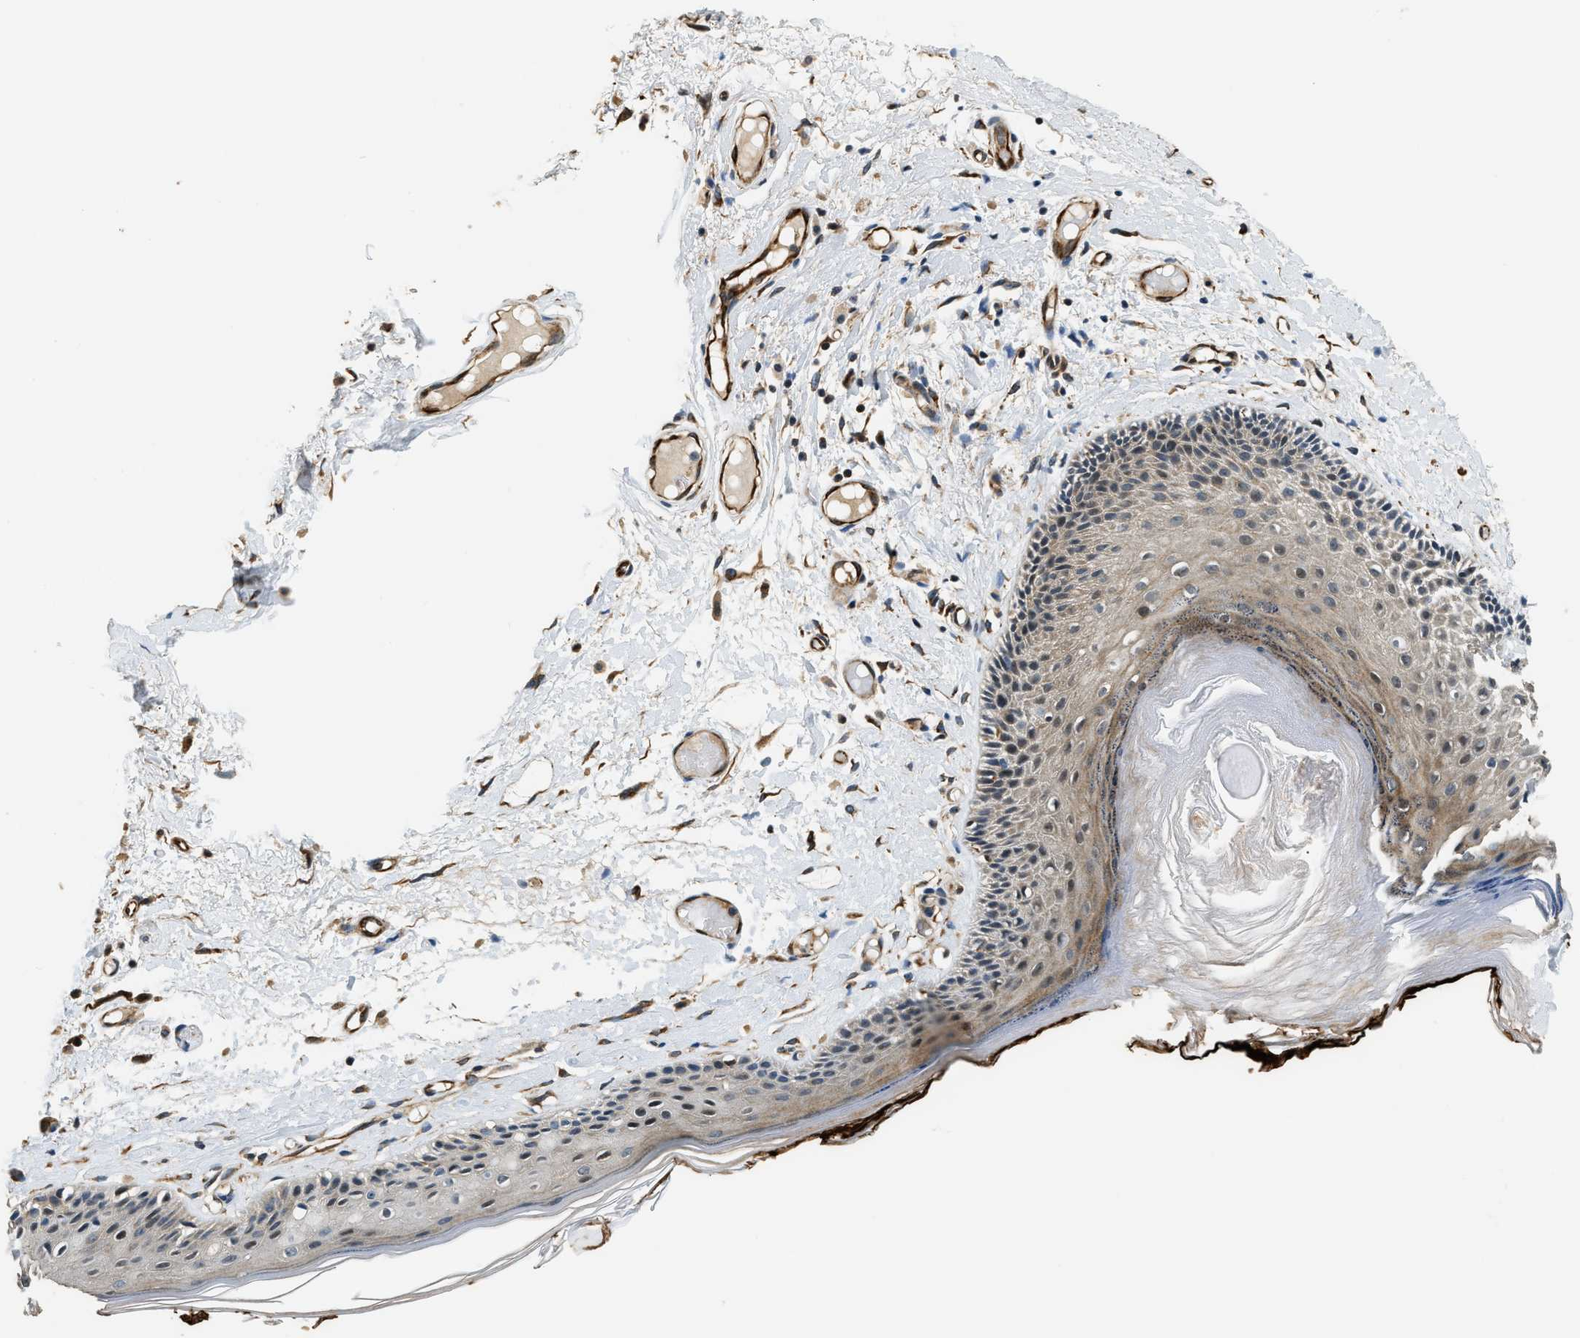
{"staining": {"intensity": "moderate", "quantity": "25%-75%", "location": "cytoplasmic/membranous"}, "tissue": "skin", "cell_type": "Epidermal cells", "image_type": "normal", "snomed": [{"axis": "morphology", "description": "Normal tissue, NOS"}, {"axis": "topography", "description": "Vulva"}], "caption": "Human skin stained for a protein (brown) reveals moderate cytoplasmic/membranous positive staining in about 25%-75% of epidermal cells.", "gene": "ALOX12", "patient": {"sex": "female", "age": 73}}